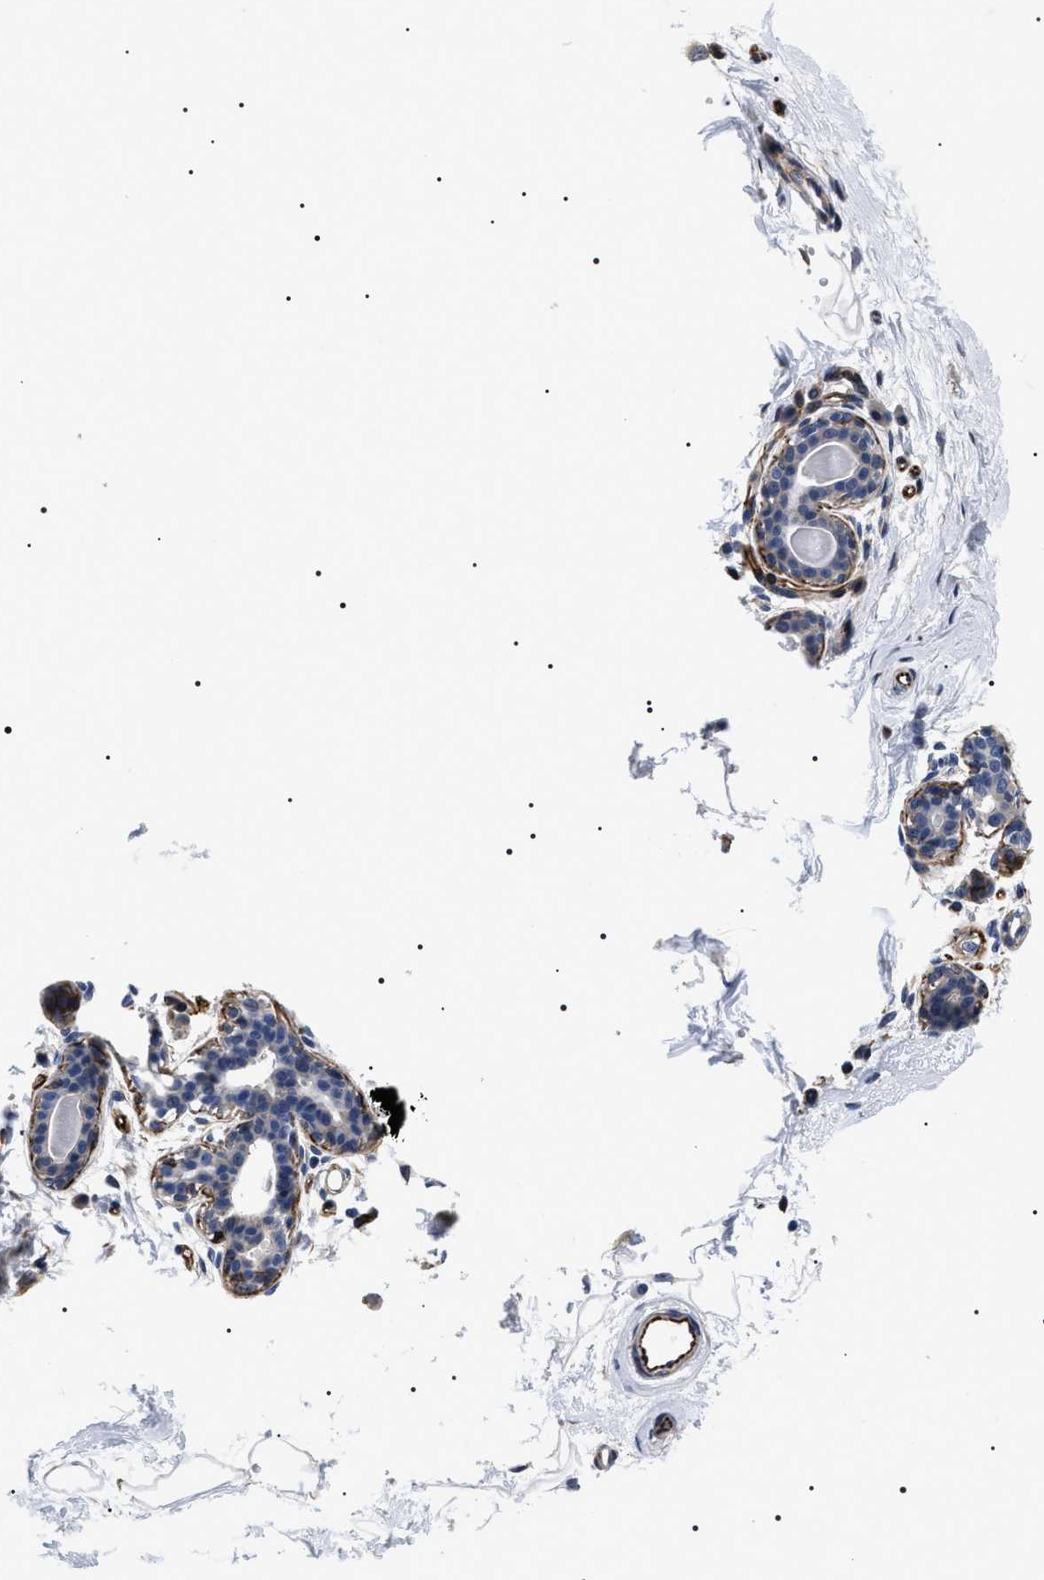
{"staining": {"intensity": "negative", "quantity": "none", "location": "none"}, "tissue": "breast", "cell_type": "Adipocytes", "image_type": "normal", "snomed": [{"axis": "morphology", "description": "Normal tissue, NOS"}, {"axis": "topography", "description": "Breast"}], "caption": "Immunohistochemistry (IHC) of benign human breast shows no staining in adipocytes. (IHC, brightfield microscopy, high magnification).", "gene": "BAG2", "patient": {"sex": "female", "age": 45}}